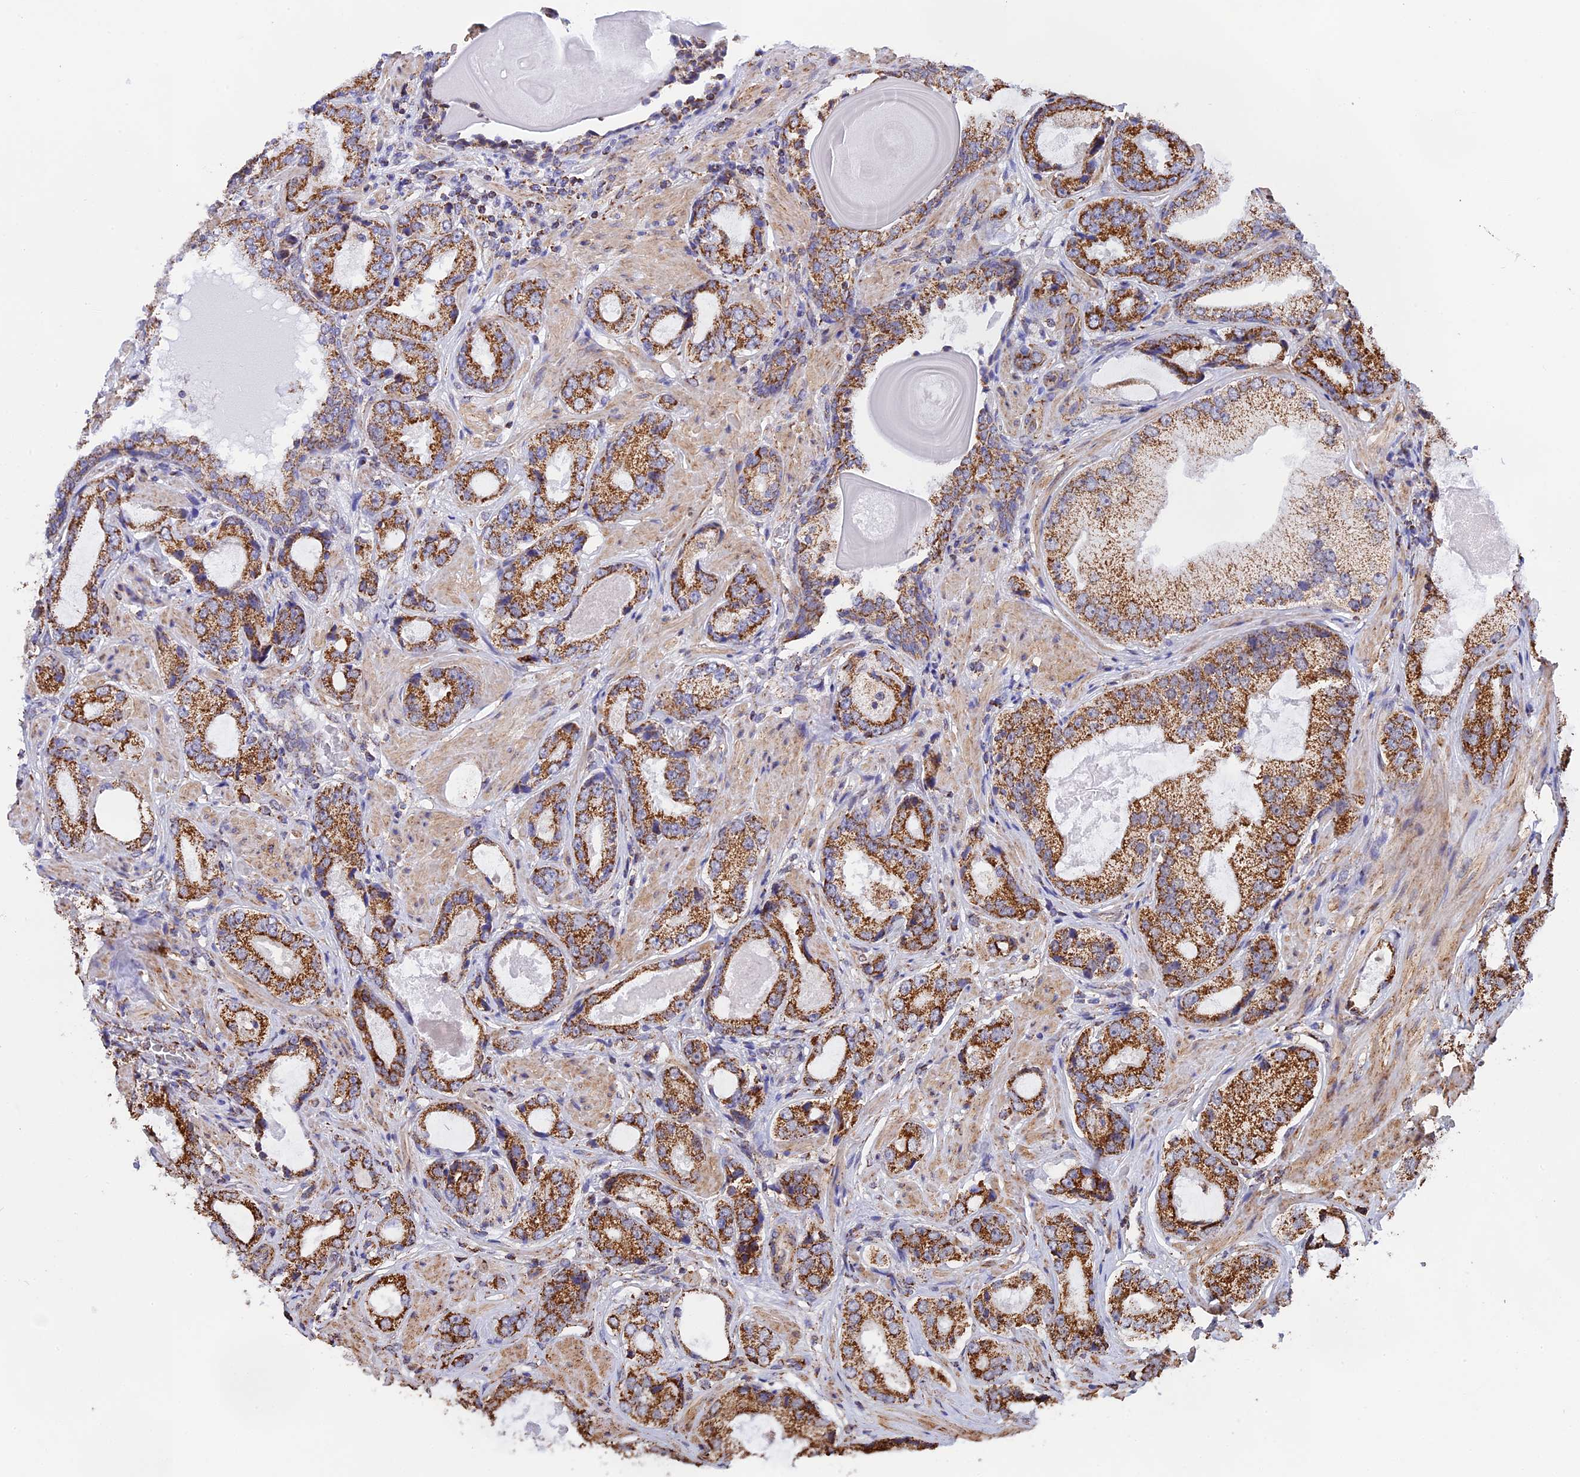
{"staining": {"intensity": "strong", "quantity": ">75%", "location": "cytoplasmic/membranous"}, "tissue": "prostate cancer", "cell_type": "Tumor cells", "image_type": "cancer", "snomed": [{"axis": "morphology", "description": "Adenocarcinoma, High grade"}, {"axis": "topography", "description": "Prostate"}], "caption": "The photomicrograph reveals staining of prostate cancer, revealing strong cytoplasmic/membranous protein staining (brown color) within tumor cells. (brown staining indicates protein expression, while blue staining denotes nuclei).", "gene": "CDC16", "patient": {"sex": "male", "age": 59}}